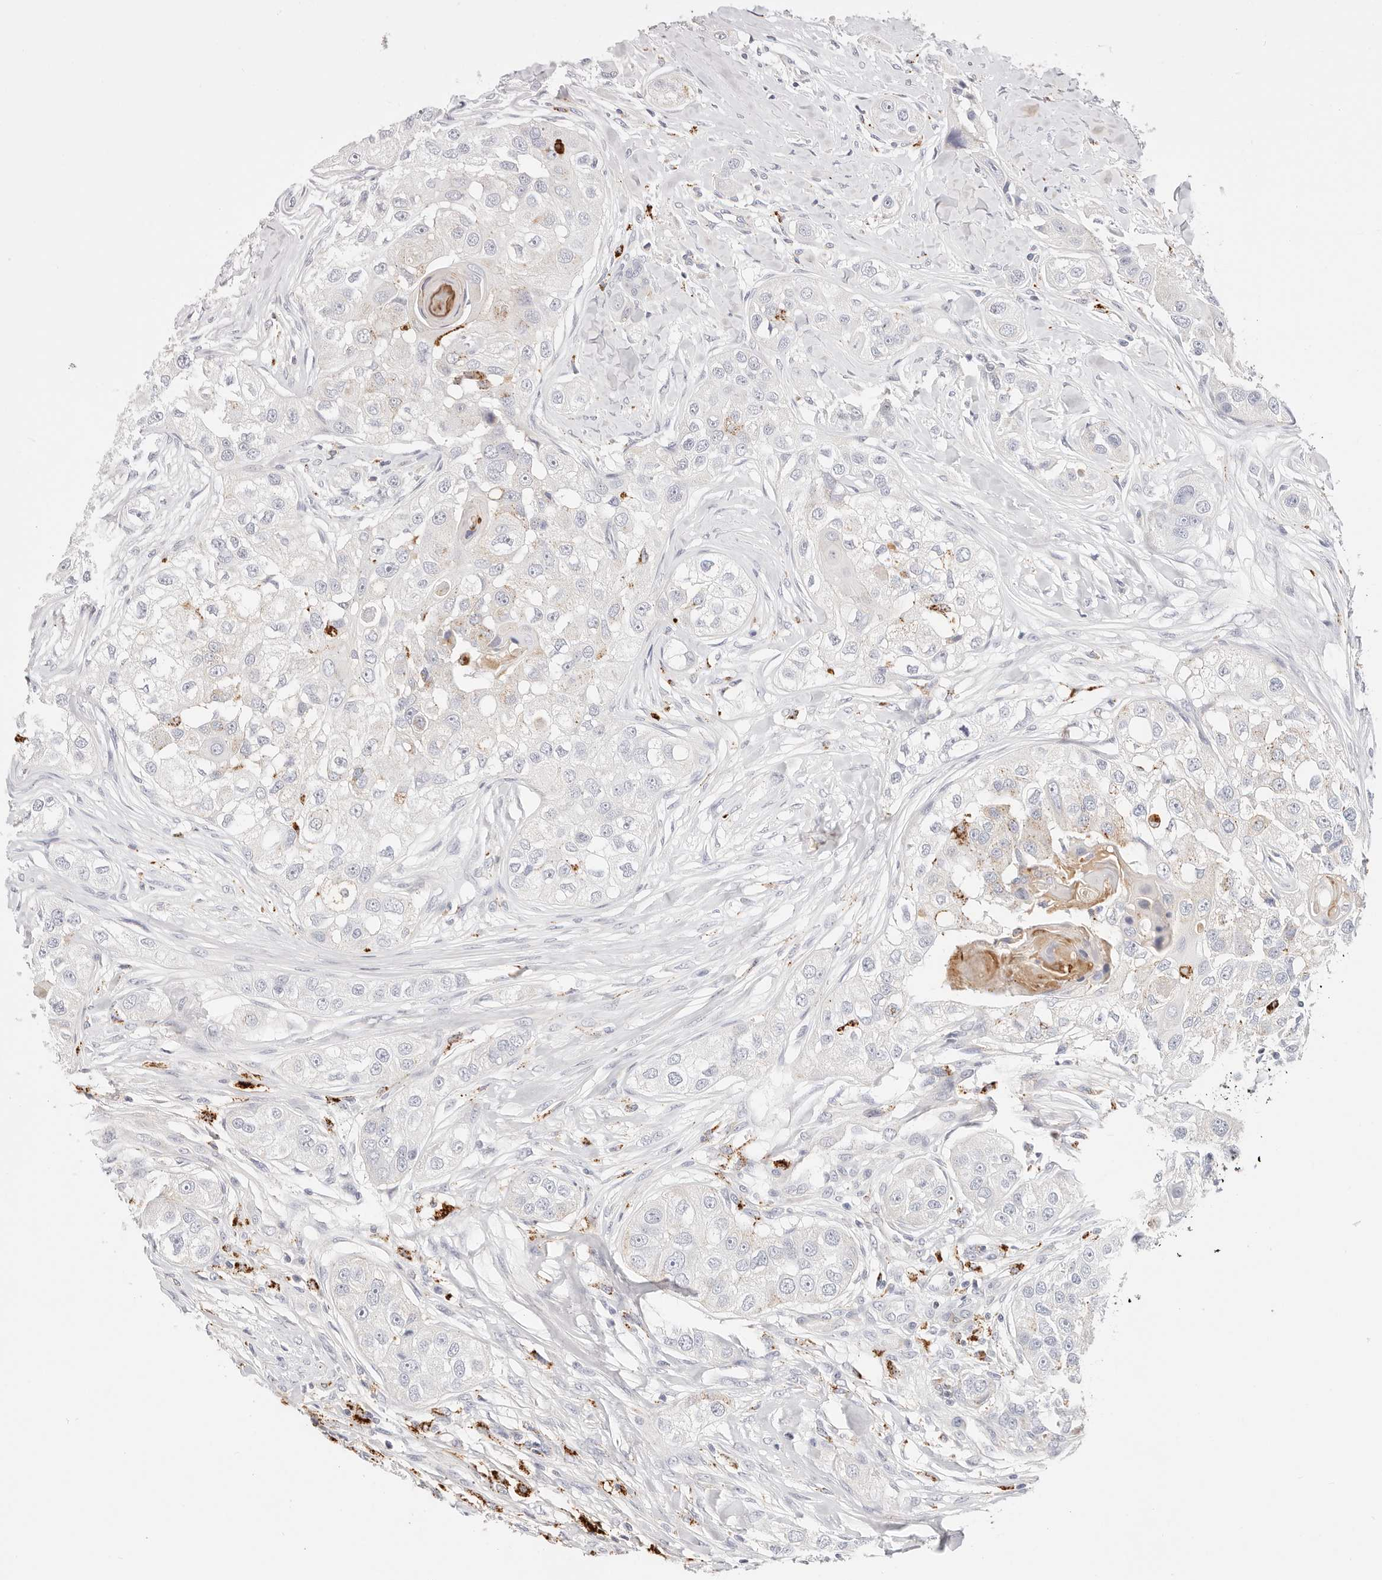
{"staining": {"intensity": "negative", "quantity": "none", "location": "none"}, "tissue": "head and neck cancer", "cell_type": "Tumor cells", "image_type": "cancer", "snomed": [{"axis": "morphology", "description": "Normal tissue, NOS"}, {"axis": "morphology", "description": "Squamous cell carcinoma, NOS"}, {"axis": "topography", "description": "Skeletal muscle"}, {"axis": "topography", "description": "Head-Neck"}], "caption": "The micrograph demonstrates no significant staining in tumor cells of head and neck cancer. (Stains: DAB (3,3'-diaminobenzidine) immunohistochemistry with hematoxylin counter stain, Microscopy: brightfield microscopy at high magnification).", "gene": "STKLD1", "patient": {"sex": "male", "age": 51}}